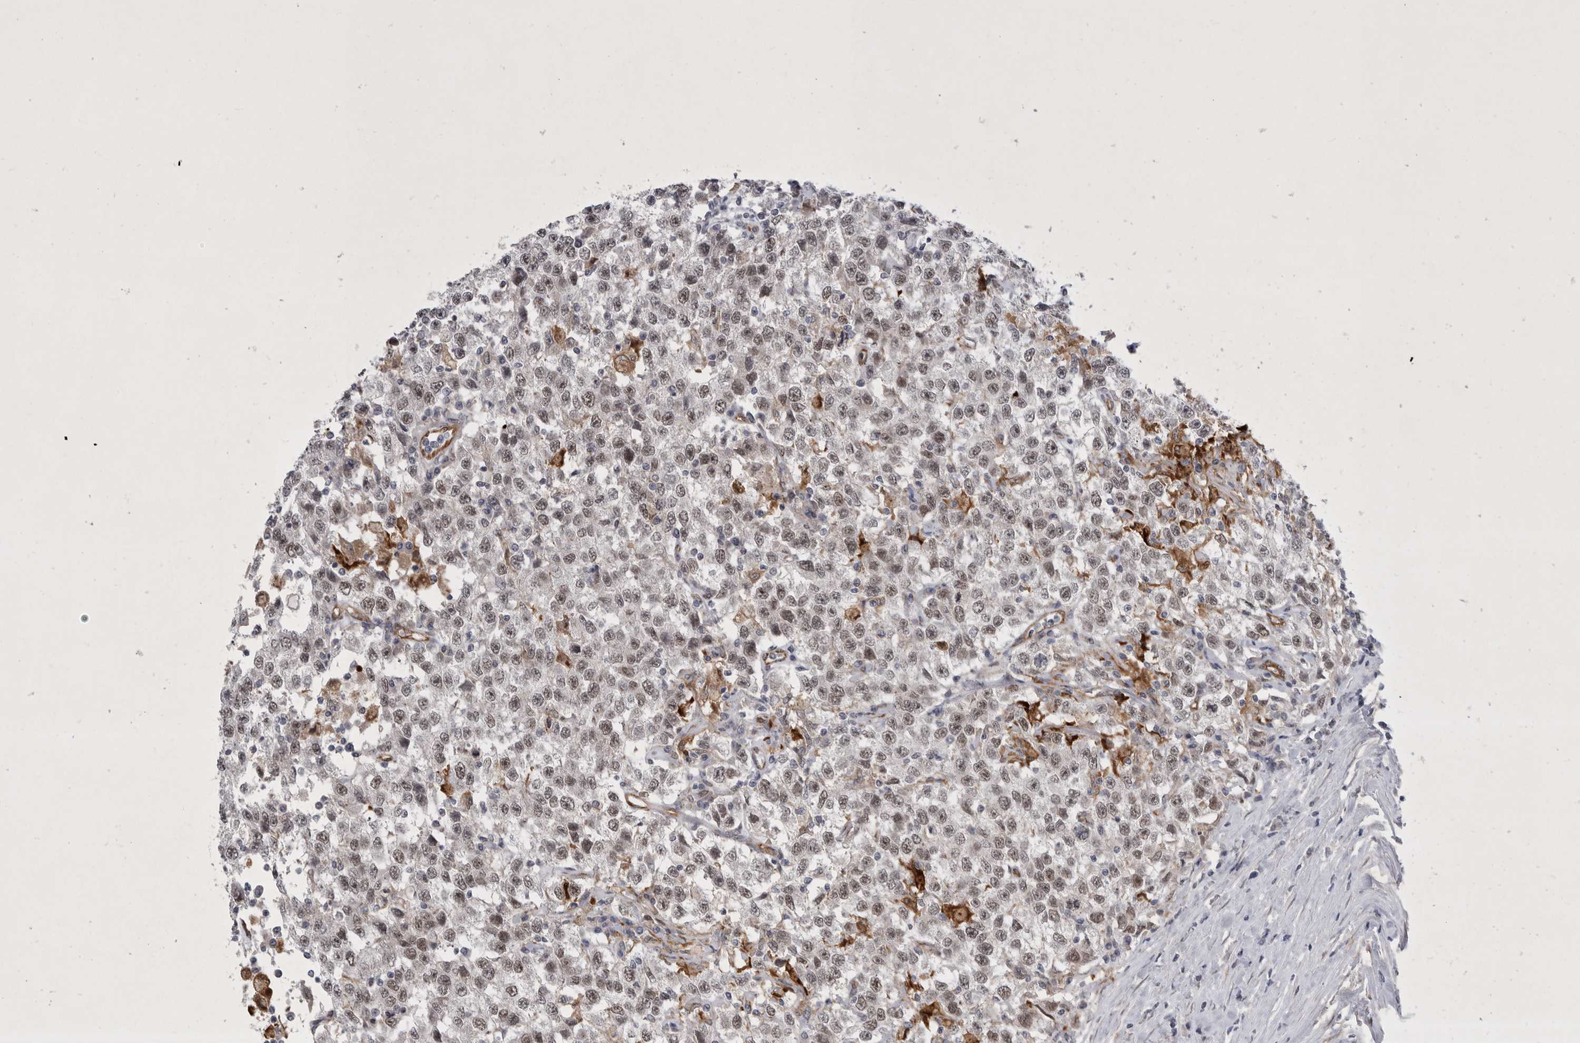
{"staining": {"intensity": "weak", "quantity": ">75%", "location": "nuclear"}, "tissue": "testis cancer", "cell_type": "Tumor cells", "image_type": "cancer", "snomed": [{"axis": "morphology", "description": "Seminoma, NOS"}, {"axis": "topography", "description": "Testis"}], "caption": "Immunohistochemical staining of human testis seminoma displays low levels of weak nuclear expression in about >75% of tumor cells.", "gene": "PARP11", "patient": {"sex": "male", "age": 41}}